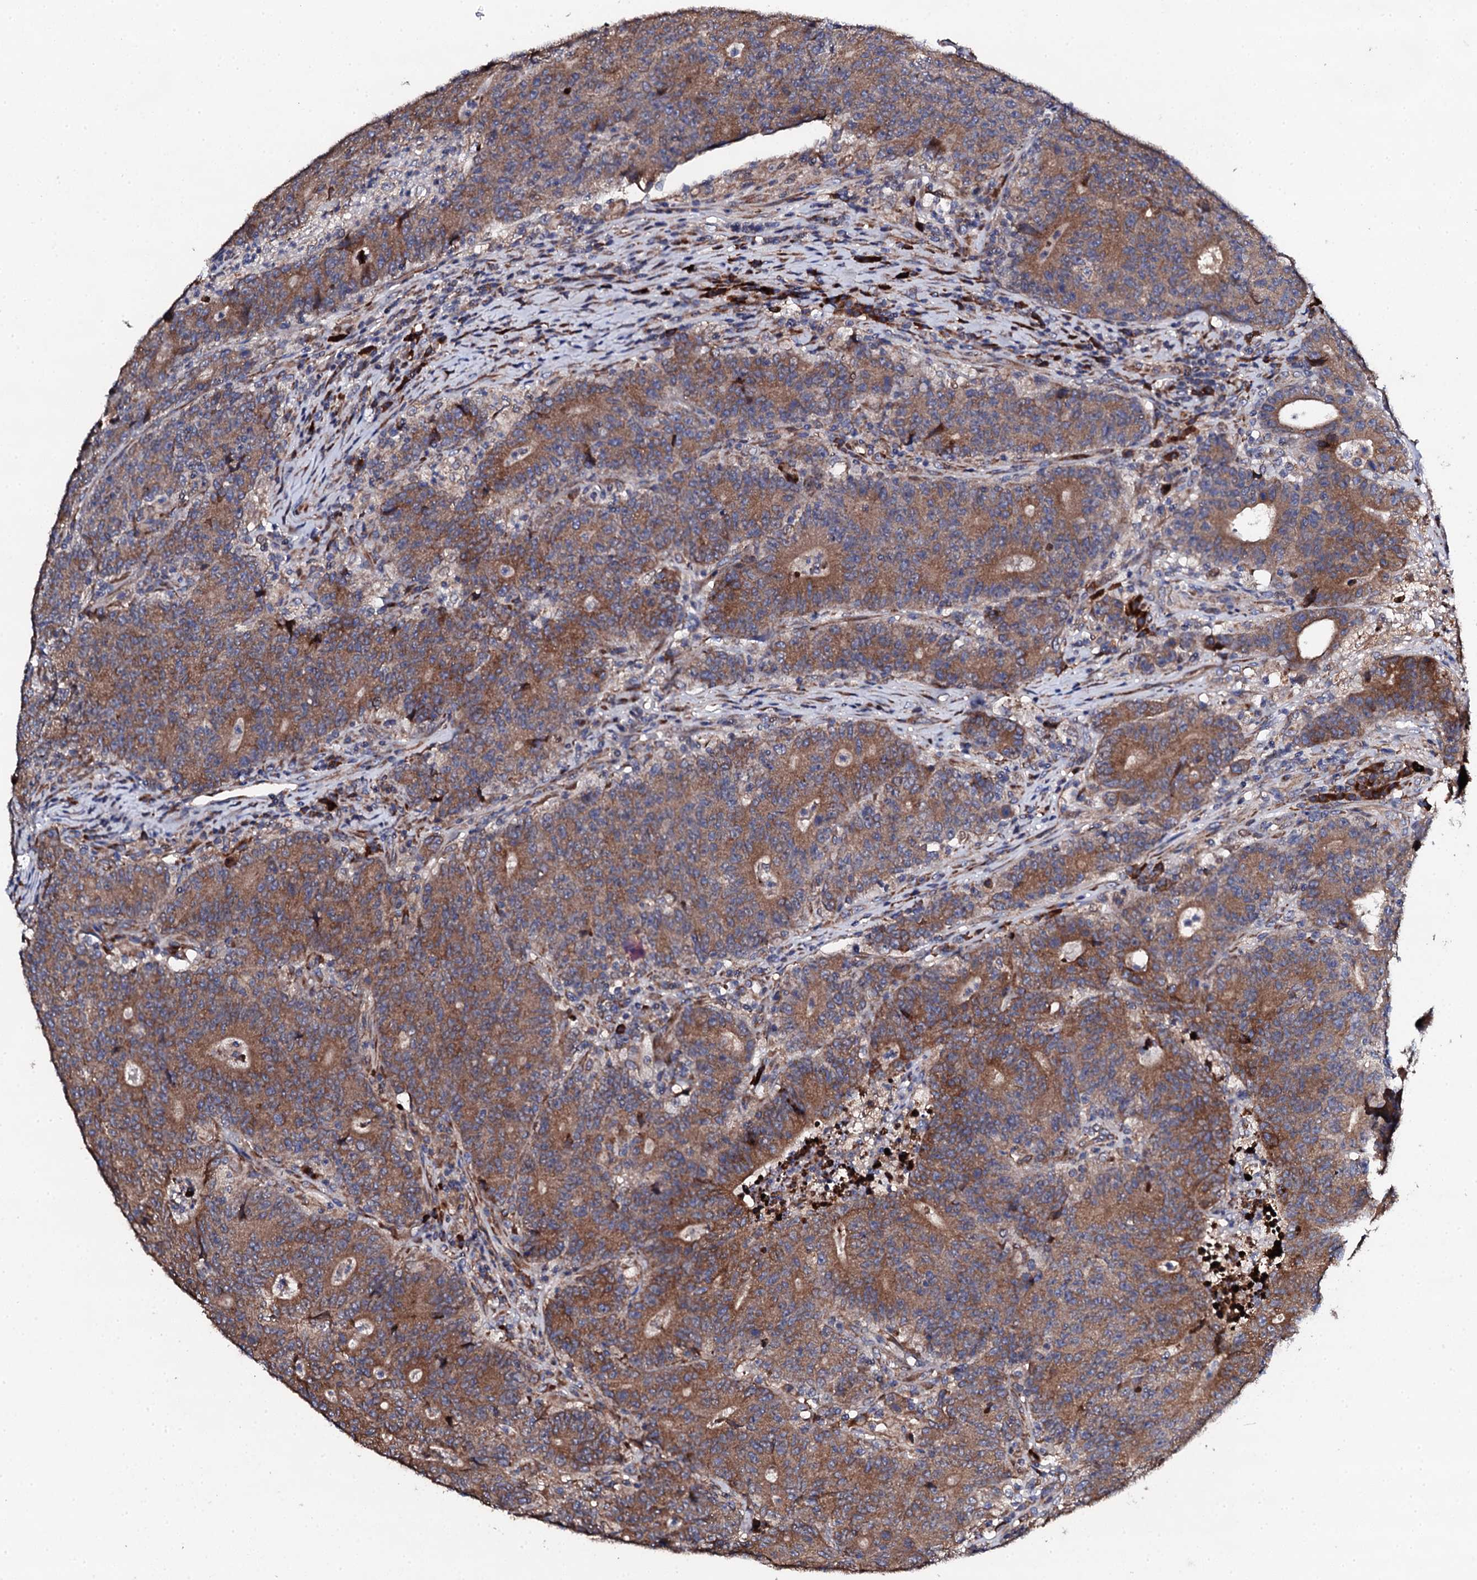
{"staining": {"intensity": "moderate", "quantity": ">75%", "location": "cytoplasmic/membranous"}, "tissue": "colorectal cancer", "cell_type": "Tumor cells", "image_type": "cancer", "snomed": [{"axis": "morphology", "description": "Adenocarcinoma, NOS"}, {"axis": "topography", "description": "Colon"}], "caption": "The photomicrograph reveals staining of colorectal cancer (adenocarcinoma), revealing moderate cytoplasmic/membranous protein staining (brown color) within tumor cells. Using DAB (3,3'-diaminobenzidine) (brown) and hematoxylin (blue) stains, captured at high magnification using brightfield microscopy.", "gene": "LIPT2", "patient": {"sex": "female", "age": 75}}